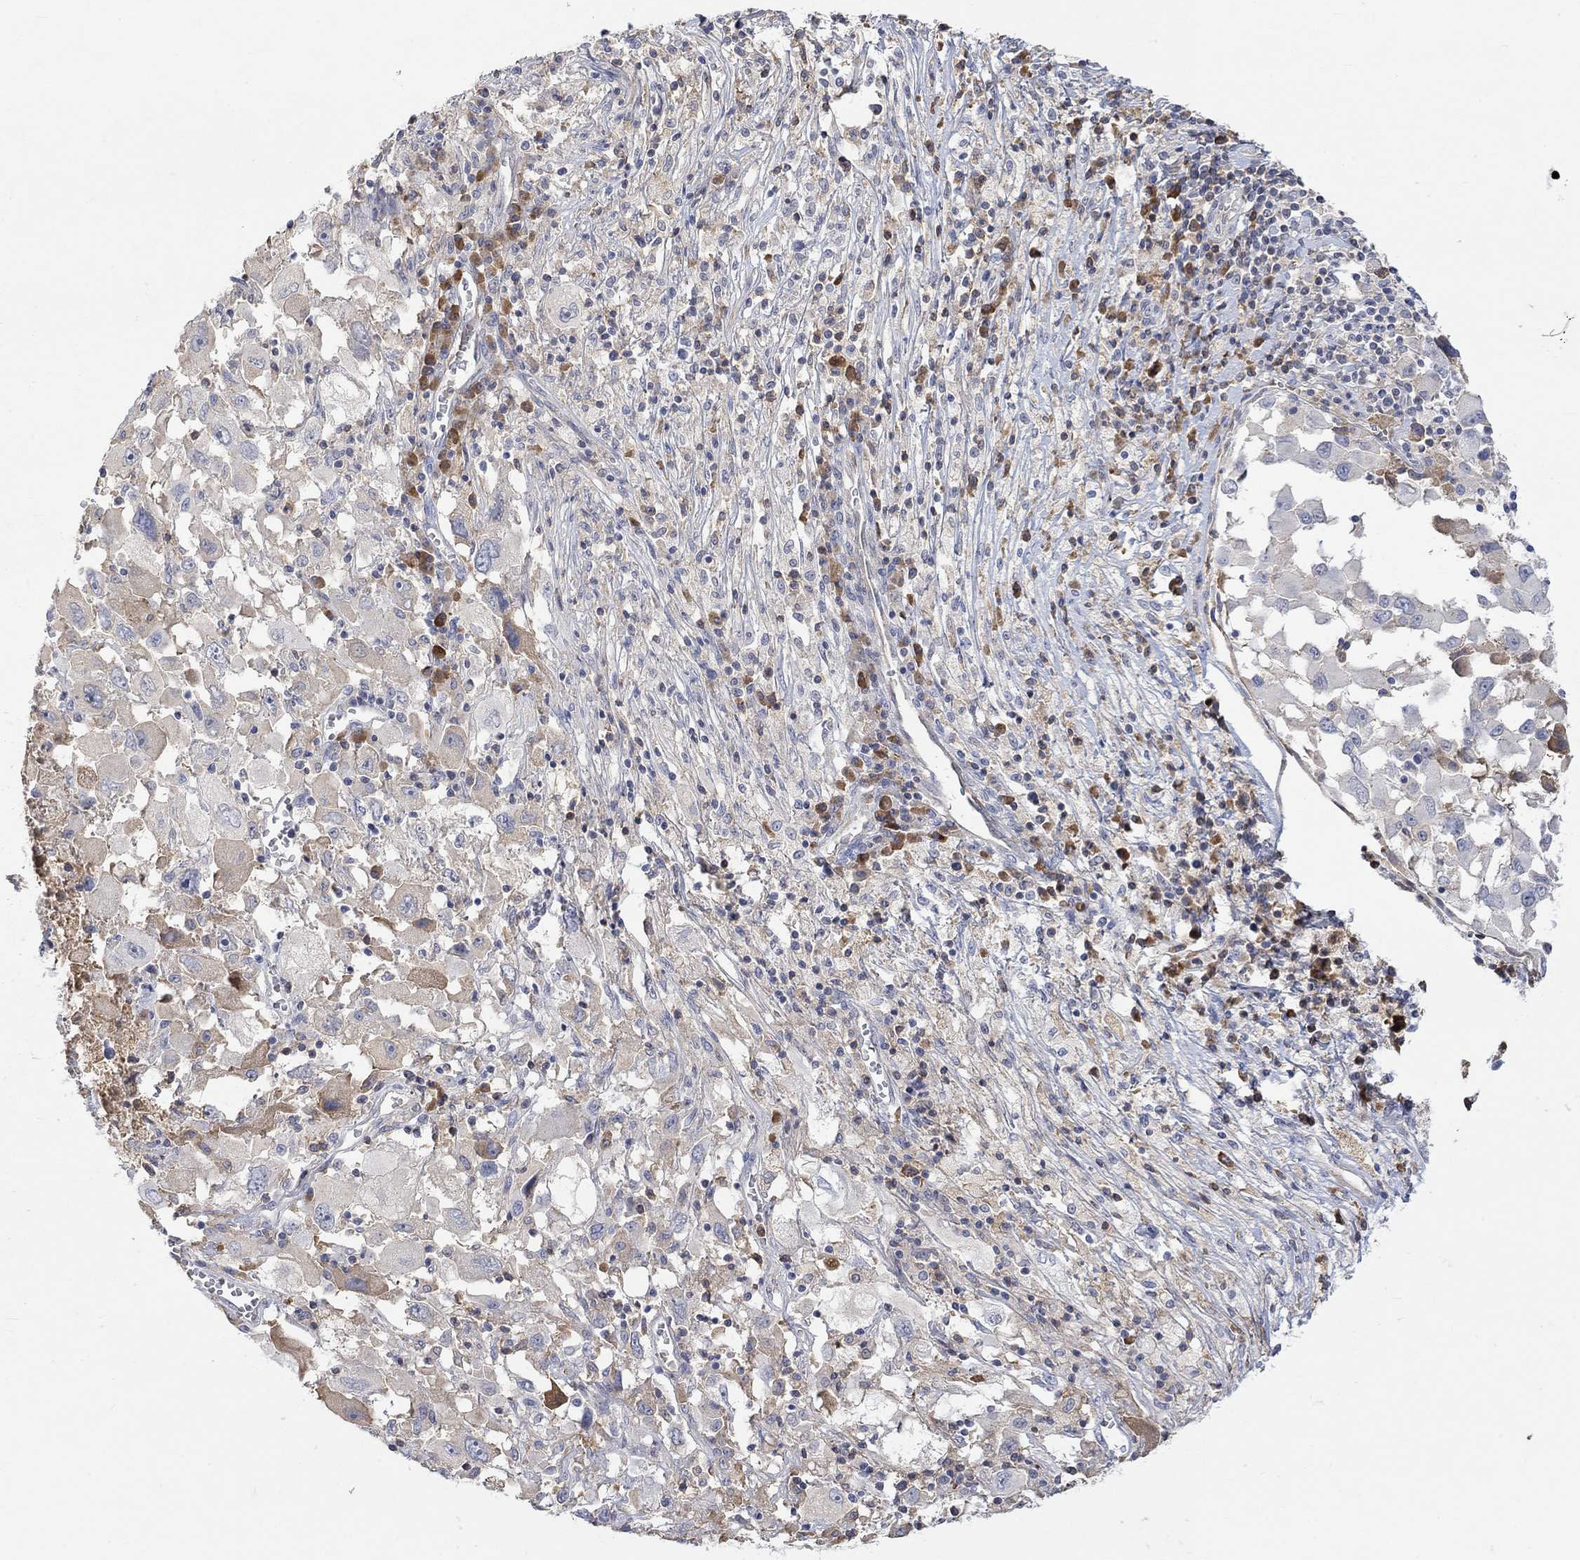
{"staining": {"intensity": "weak", "quantity": "<25%", "location": "cytoplasmic/membranous"}, "tissue": "melanoma", "cell_type": "Tumor cells", "image_type": "cancer", "snomed": [{"axis": "morphology", "description": "Malignant melanoma, Metastatic site"}, {"axis": "topography", "description": "Soft tissue"}], "caption": "High power microscopy micrograph of an immunohistochemistry photomicrograph of melanoma, revealing no significant positivity in tumor cells.", "gene": "MSTN", "patient": {"sex": "male", "age": 50}}